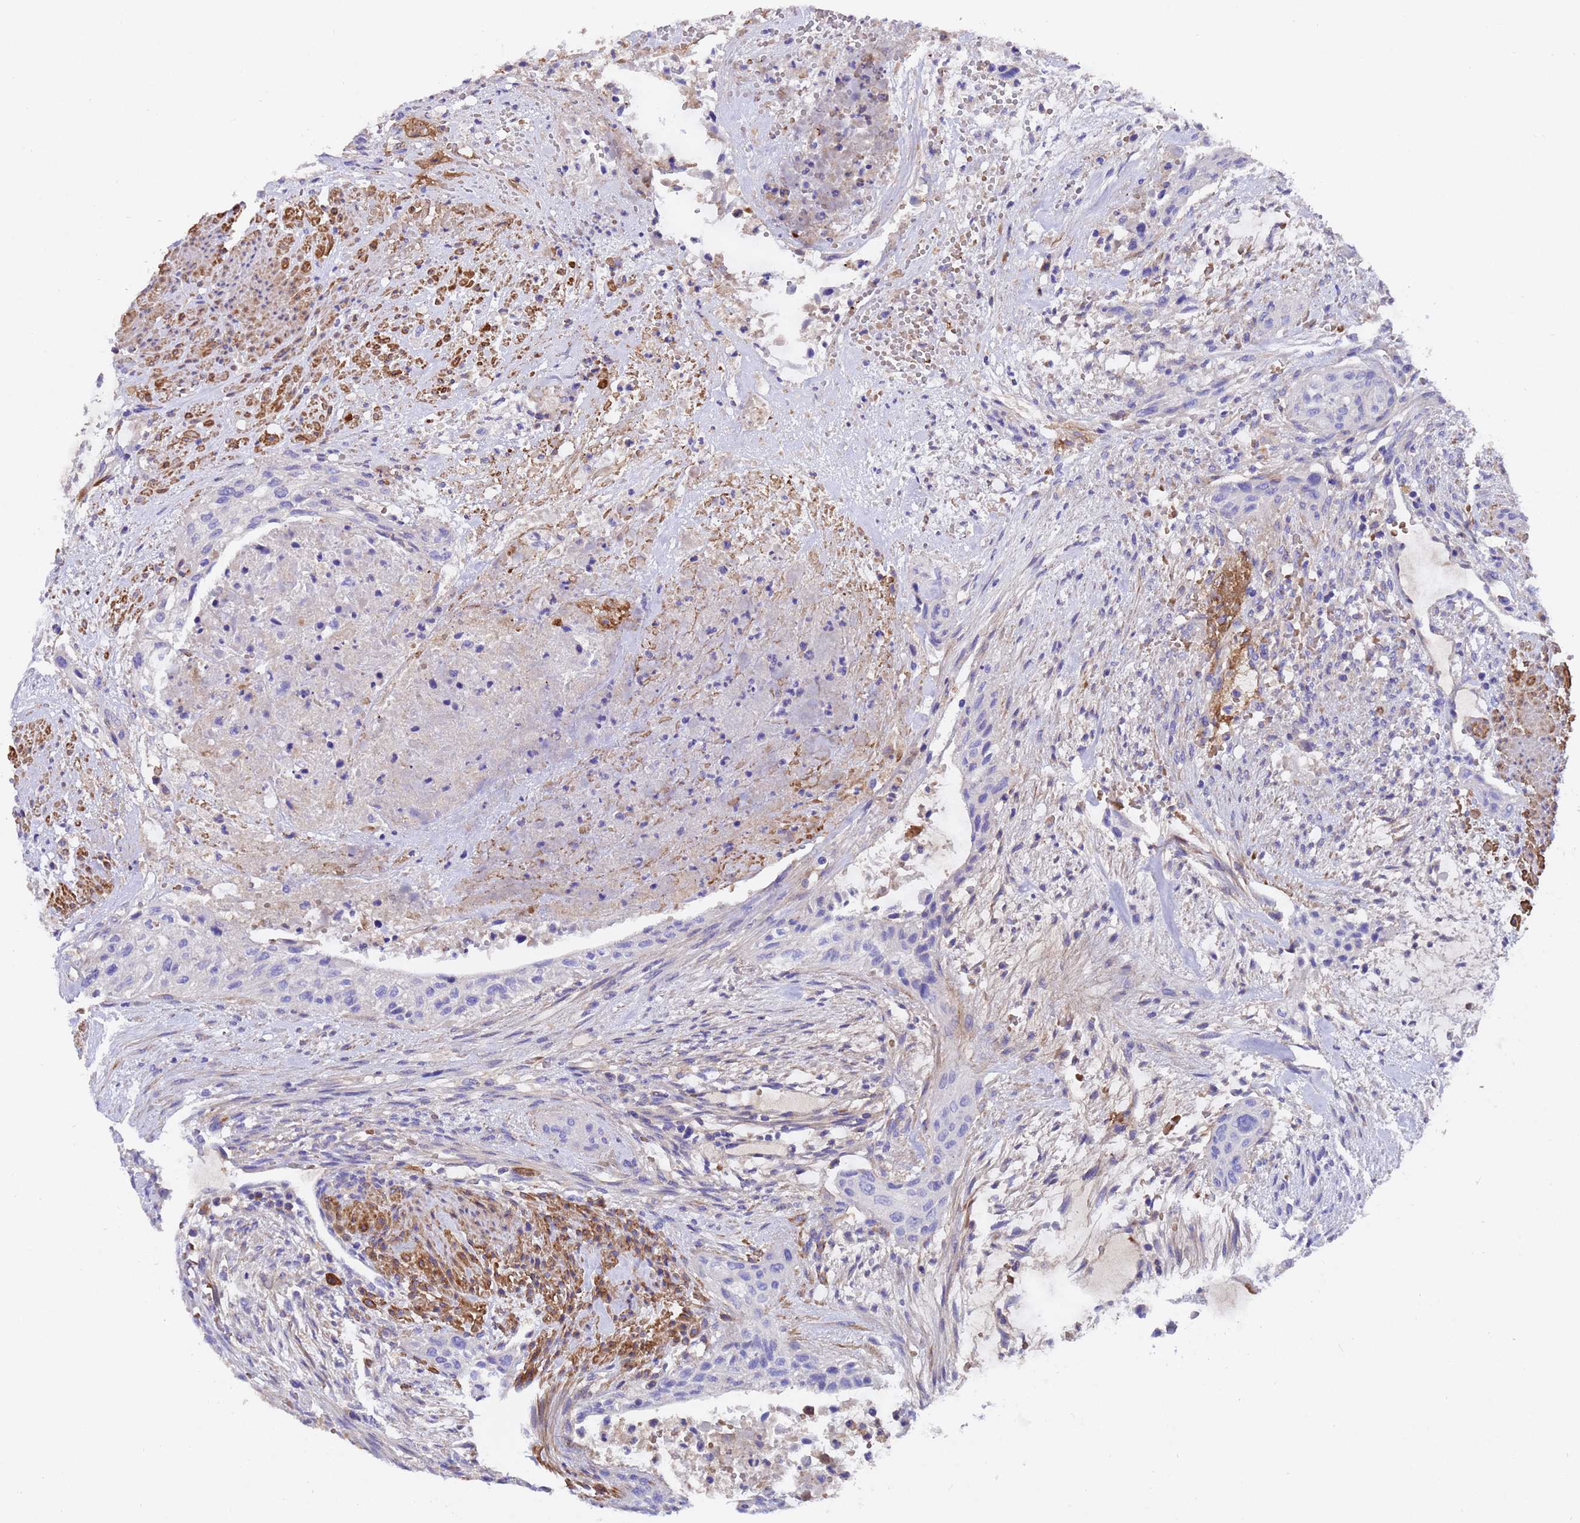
{"staining": {"intensity": "negative", "quantity": "none", "location": "none"}, "tissue": "urothelial cancer", "cell_type": "Tumor cells", "image_type": "cancer", "snomed": [{"axis": "morphology", "description": "Urothelial carcinoma, High grade"}, {"axis": "topography", "description": "Urinary bladder"}], "caption": "Urothelial cancer was stained to show a protein in brown. There is no significant expression in tumor cells. (Brightfield microscopy of DAB immunohistochemistry (IHC) at high magnification).", "gene": "ELP6", "patient": {"sex": "male", "age": 35}}